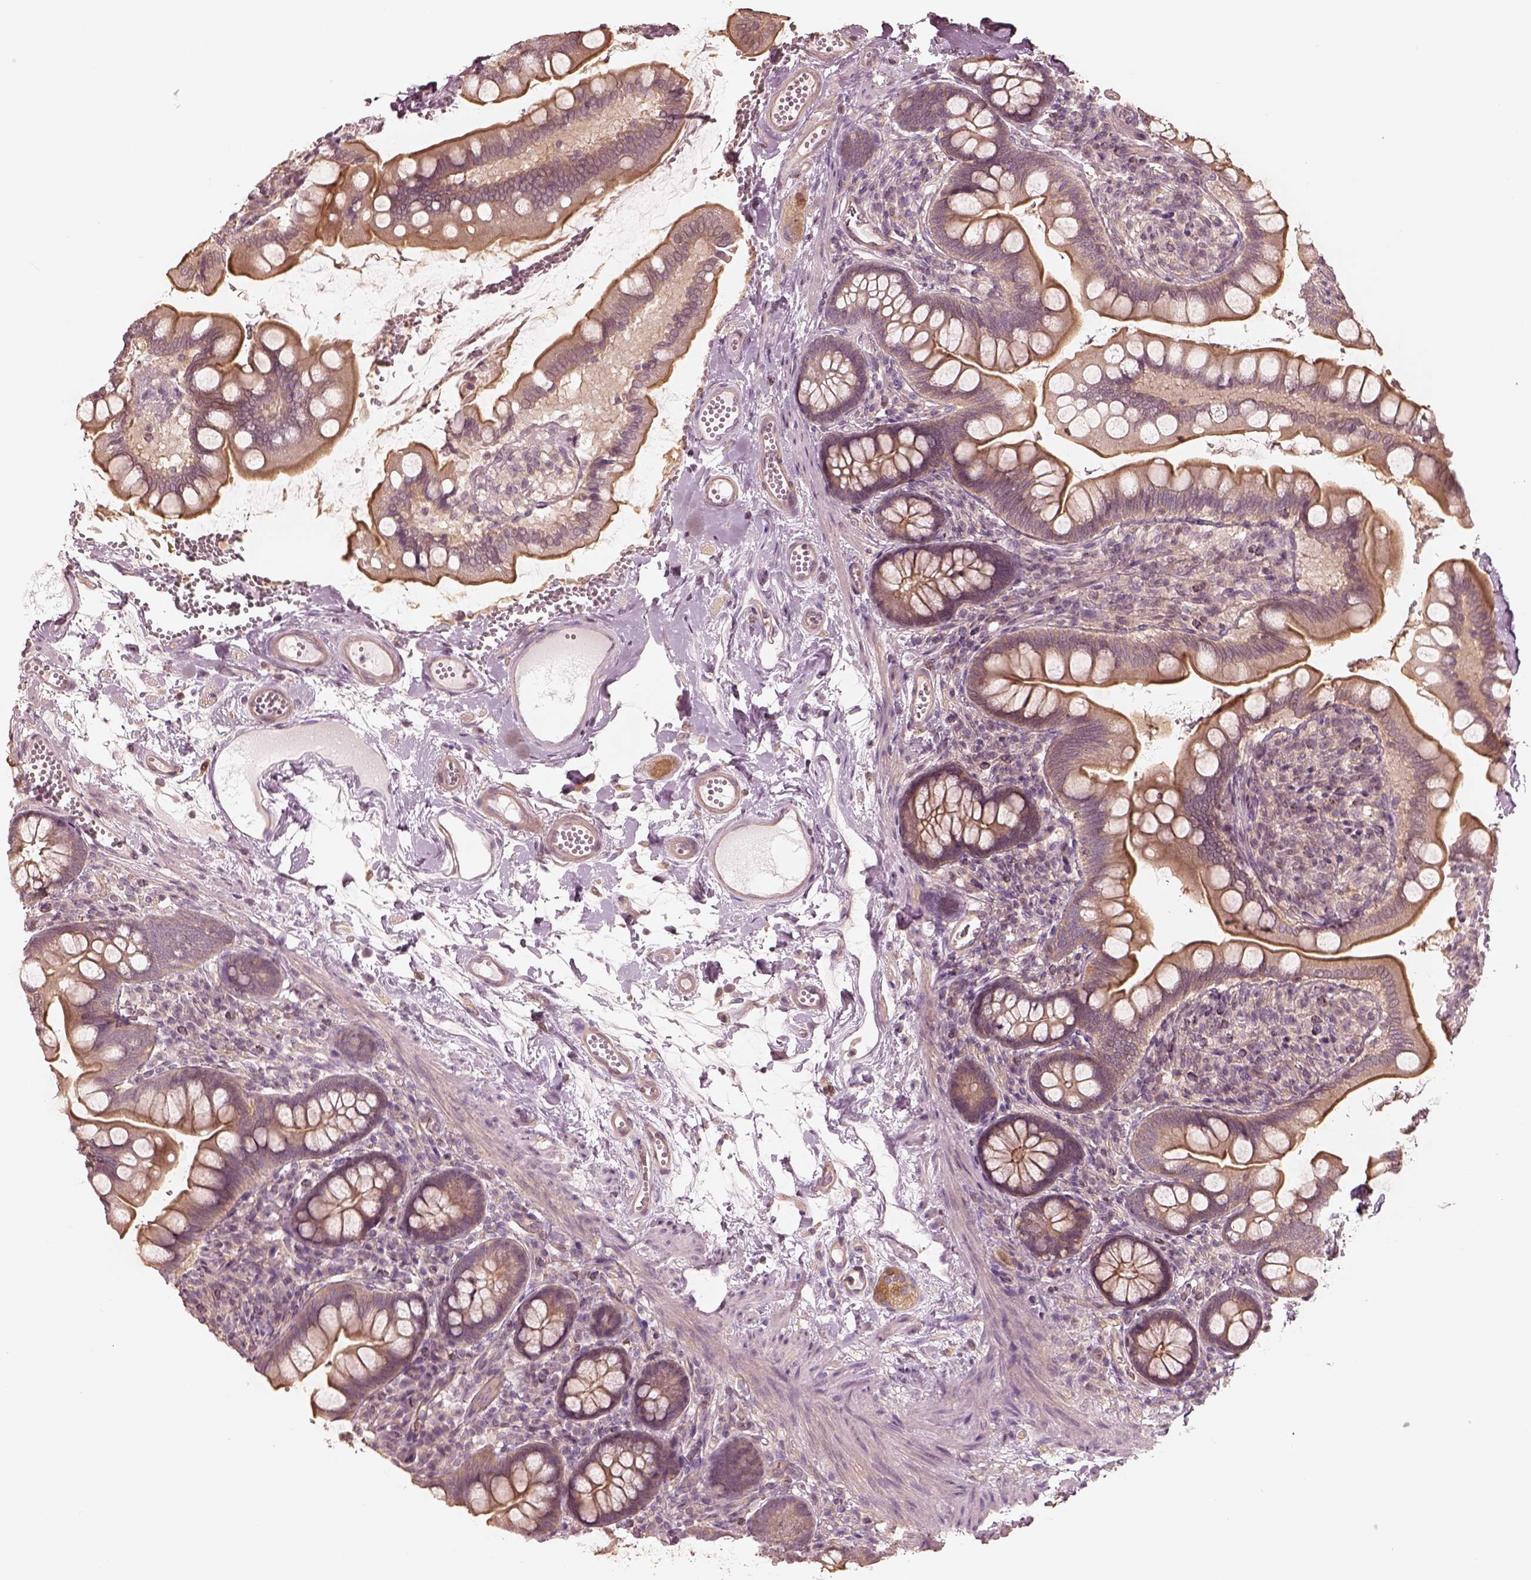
{"staining": {"intensity": "moderate", "quantity": ">75%", "location": "cytoplasmic/membranous"}, "tissue": "small intestine", "cell_type": "Glandular cells", "image_type": "normal", "snomed": [{"axis": "morphology", "description": "Normal tissue, NOS"}, {"axis": "topography", "description": "Small intestine"}], "caption": "Glandular cells exhibit moderate cytoplasmic/membranous expression in approximately >75% of cells in unremarkable small intestine. (DAB = brown stain, brightfield microscopy at high magnification).", "gene": "KIF5C", "patient": {"sex": "female", "age": 56}}